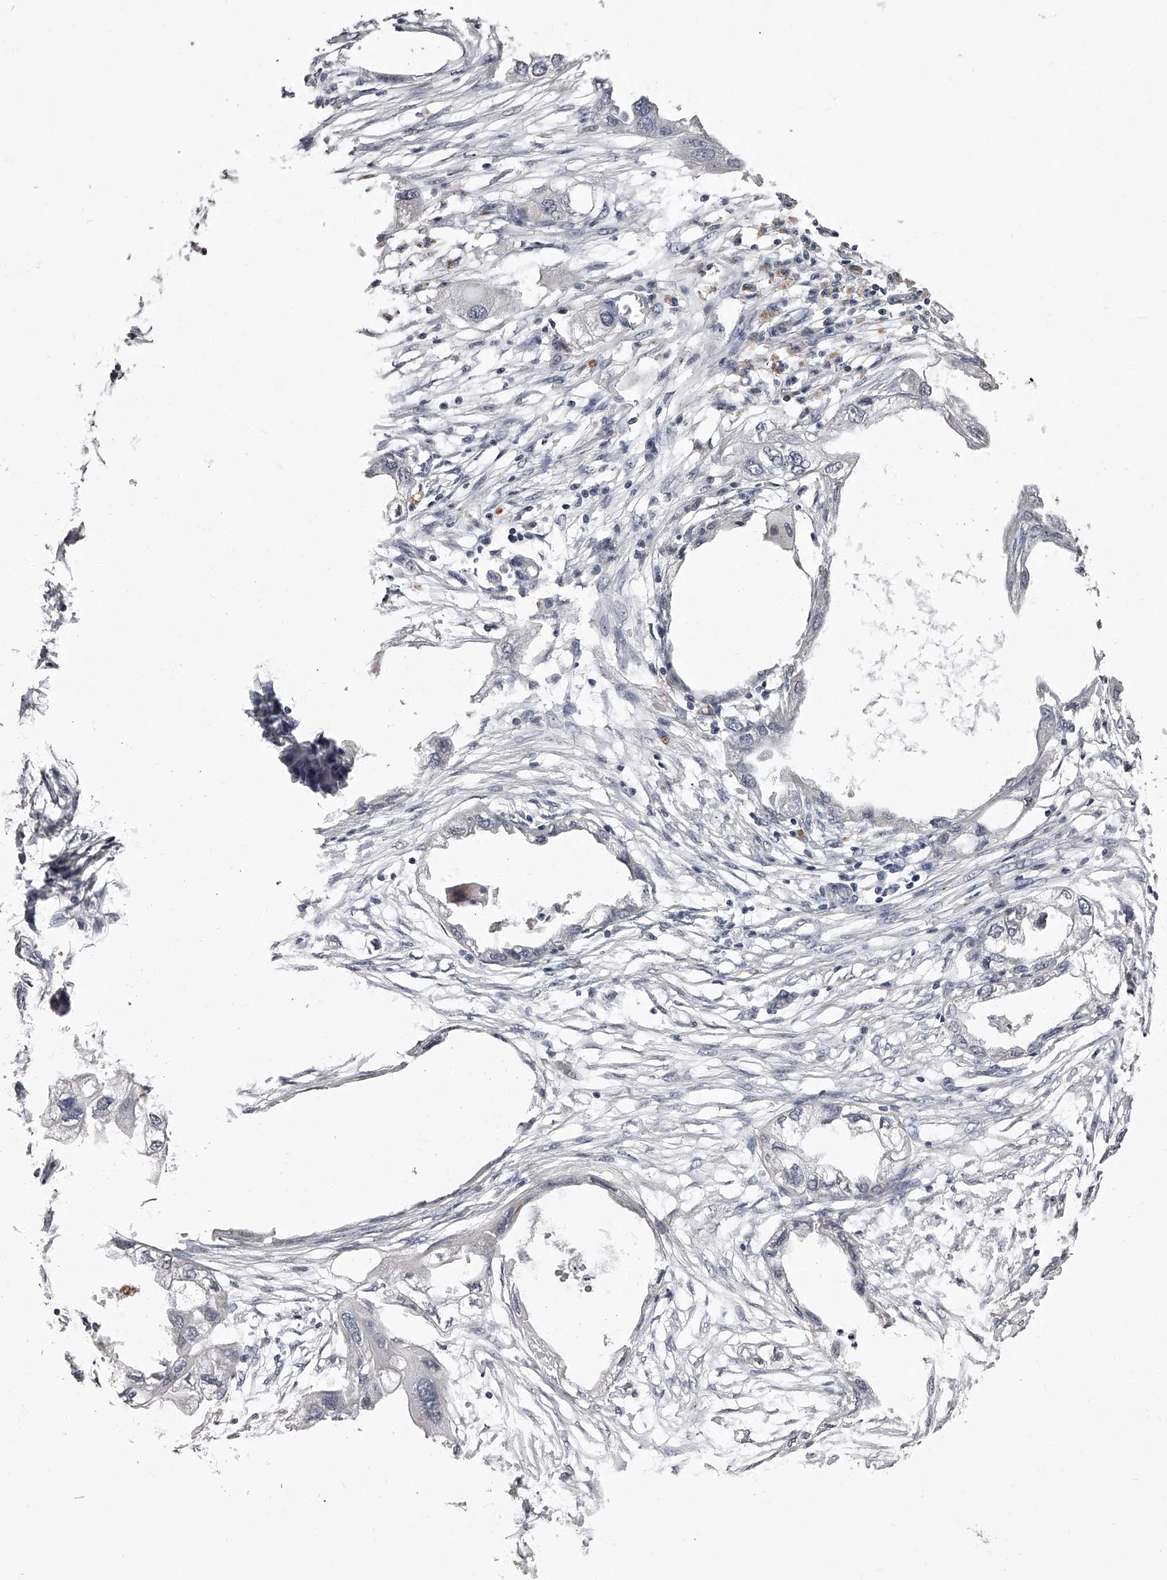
{"staining": {"intensity": "negative", "quantity": "none", "location": "none"}, "tissue": "endometrial cancer", "cell_type": "Tumor cells", "image_type": "cancer", "snomed": [{"axis": "morphology", "description": "Adenocarcinoma, NOS"}, {"axis": "morphology", "description": "Adenocarcinoma, metastatic, NOS"}, {"axis": "topography", "description": "Adipose tissue"}, {"axis": "topography", "description": "Endometrium"}], "caption": "Immunohistochemistry (IHC) image of endometrial metastatic adenocarcinoma stained for a protein (brown), which displays no staining in tumor cells.", "gene": "NT5DC1", "patient": {"sex": "female", "age": 67}}